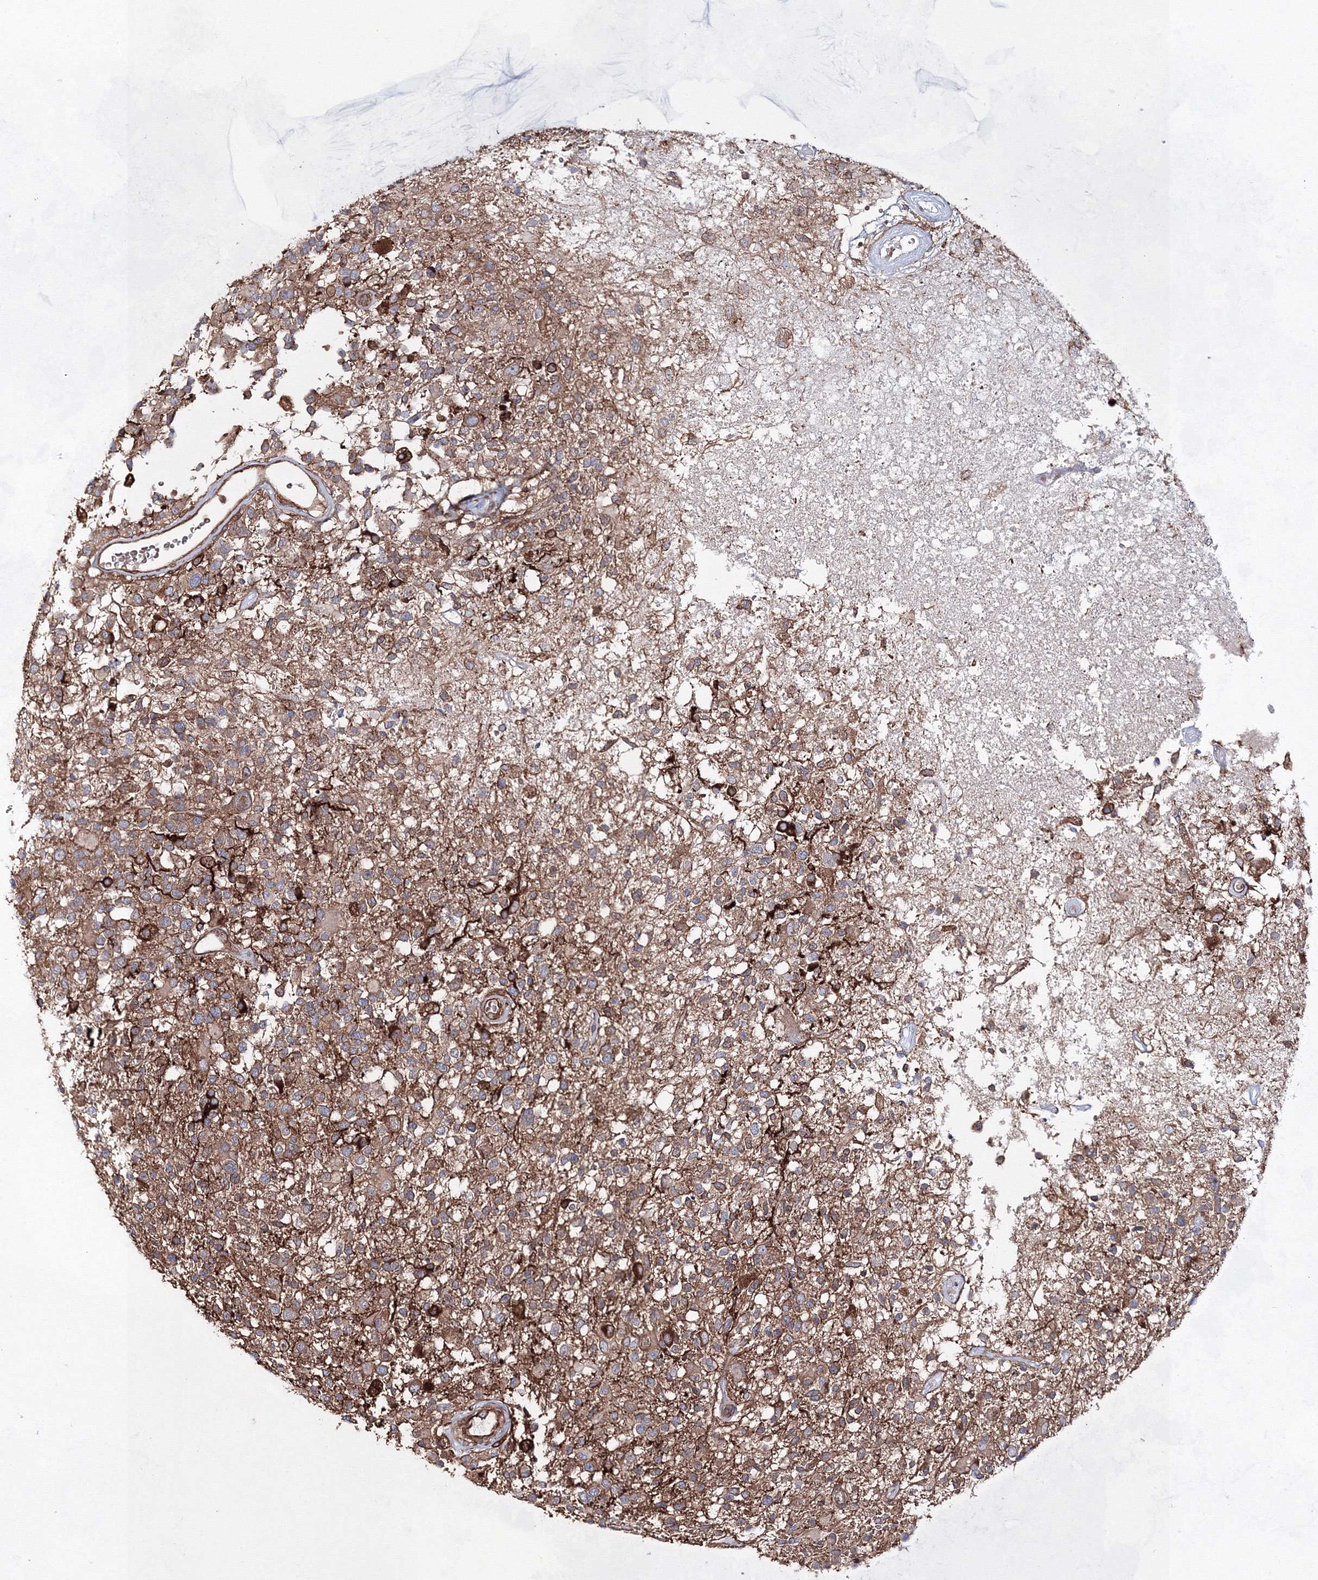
{"staining": {"intensity": "weak", "quantity": "25%-75%", "location": "cytoplasmic/membranous"}, "tissue": "glioma", "cell_type": "Tumor cells", "image_type": "cancer", "snomed": [{"axis": "morphology", "description": "Glioma, malignant, High grade"}, {"axis": "morphology", "description": "Glioblastoma, NOS"}, {"axis": "topography", "description": "Brain"}], "caption": "Tumor cells demonstrate low levels of weak cytoplasmic/membranous staining in approximately 25%-75% of cells in glioma. Using DAB (3,3'-diaminobenzidine) (brown) and hematoxylin (blue) stains, captured at high magnification using brightfield microscopy.", "gene": "EXOC6", "patient": {"sex": "male", "age": 60}}